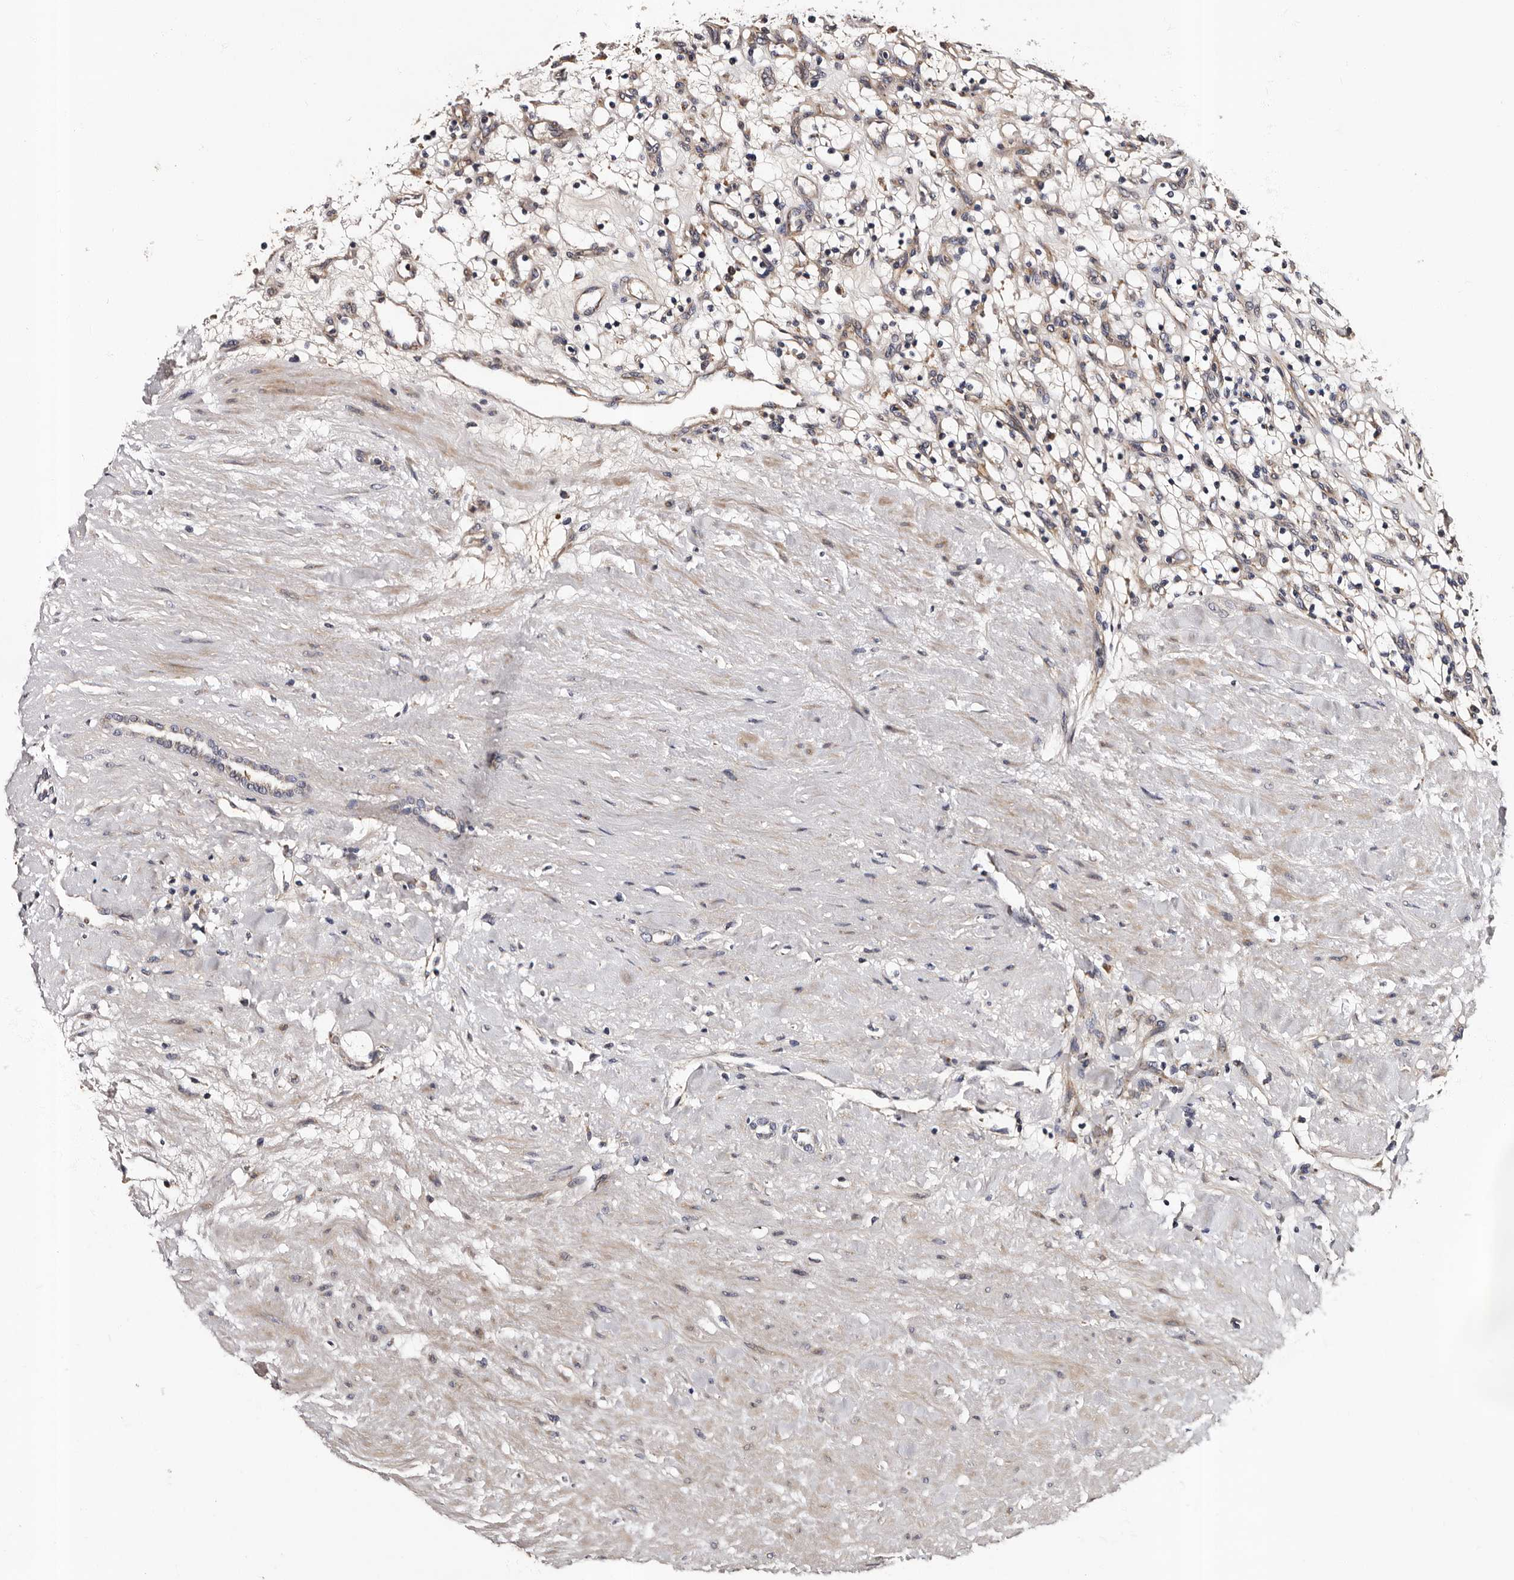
{"staining": {"intensity": "negative", "quantity": "none", "location": "none"}, "tissue": "renal cancer", "cell_type": "Tumor cells", "image_type": "cancer", "snomed": [{"axis": "morphology", "description": "Adenocarcinoma, NOS"}, {"axis": "topography", "description": "Kidney"}], "caption": "IHC of human renal cancer reveals no expression in tumor cells.", "gene": "ADCK5", "patient": {"sex": "female", "age": 57}}